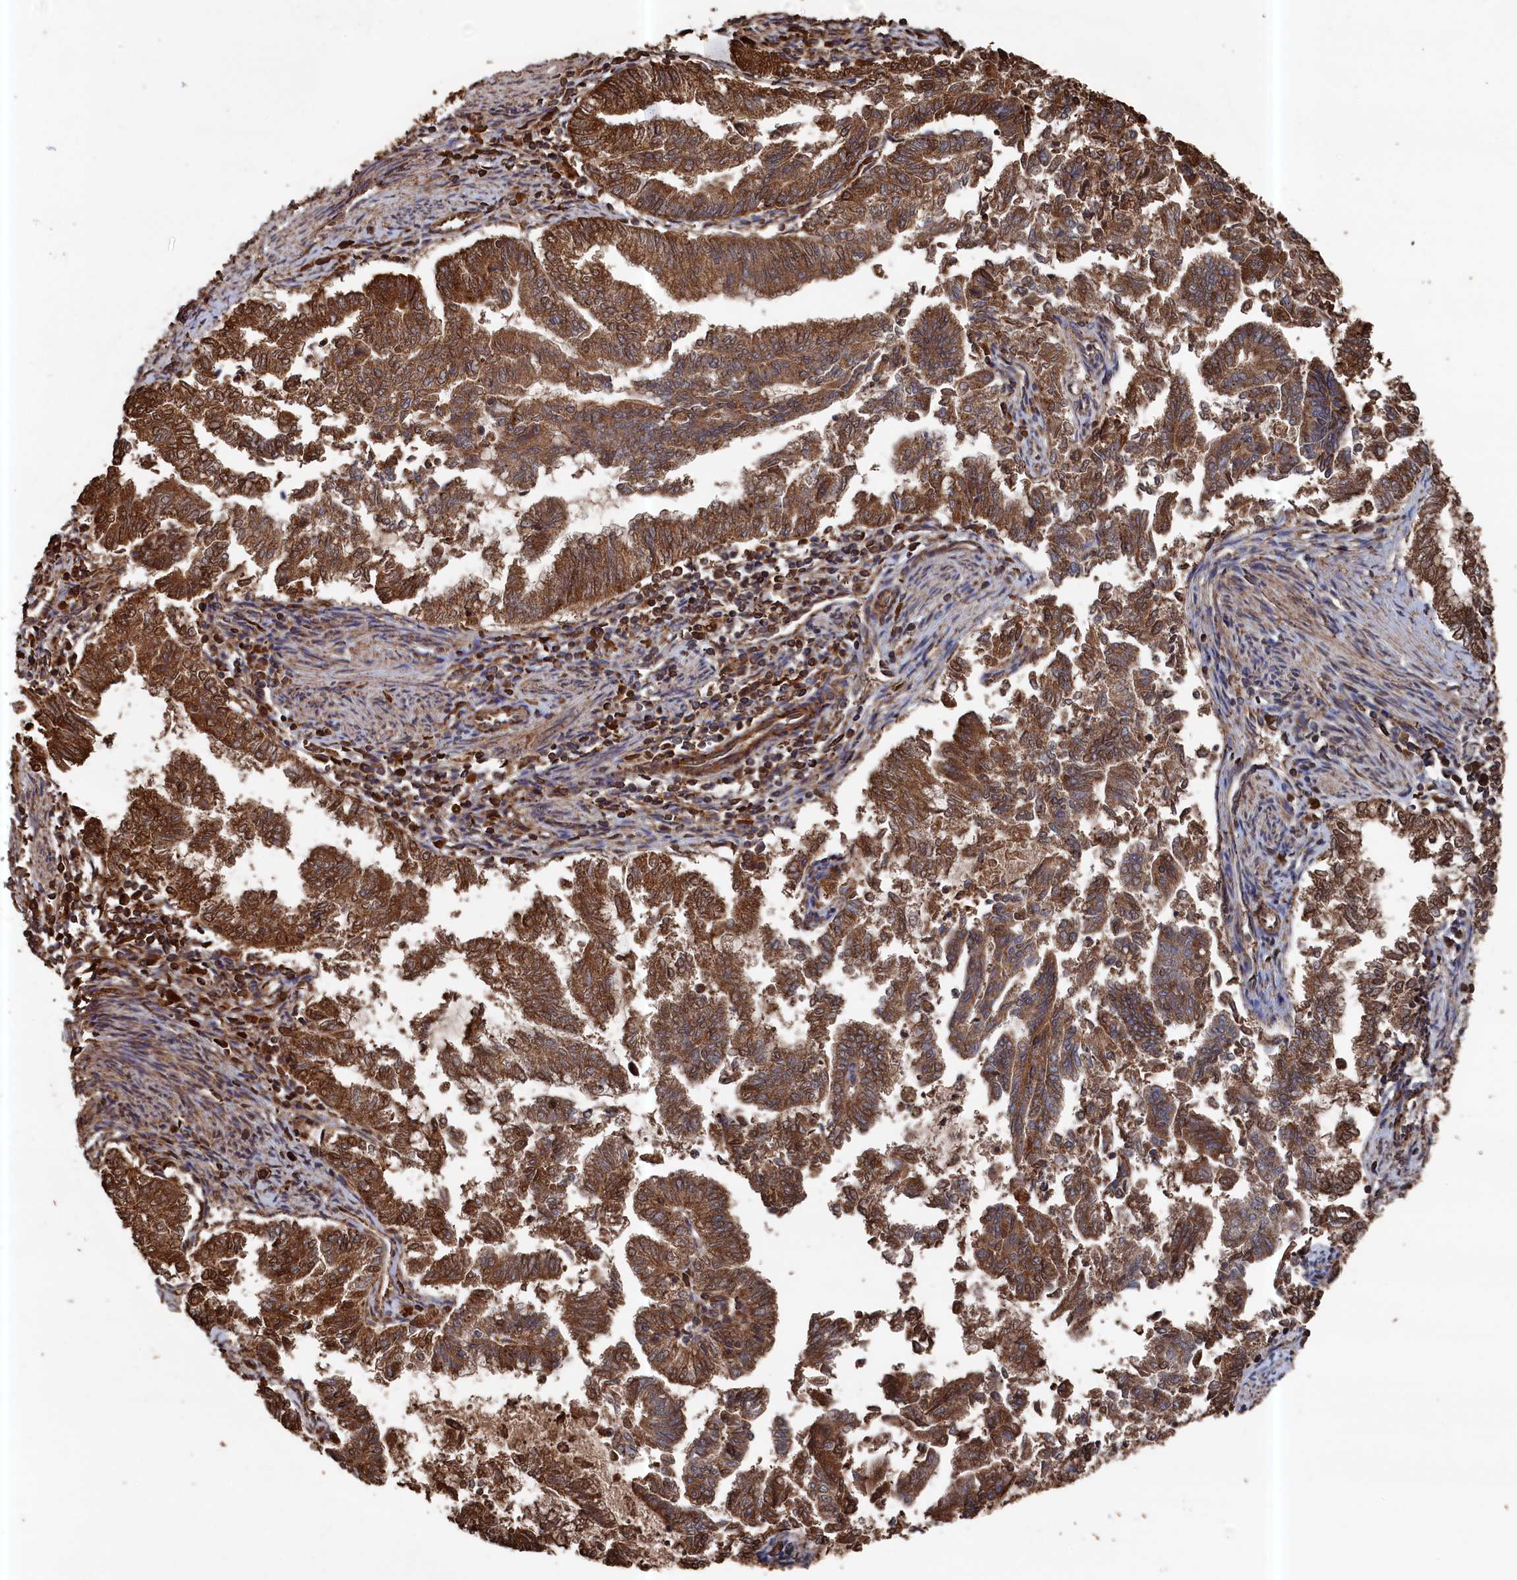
{"staining": {"intensity": "moderate", "quantity": ">75%", "location": "cytoplasmic/membranous"}, "tissue": "endometrial cancer", "cell_type": "Tumor cells", "image_type": "cancer", "snomed": [{"axis": "morphology", "description": "Adenocarcinoma, NOS"}, {"axis": "topography", "description": "Endometrium"}], "caption": "Immunohistochemical staining of human endometrial adenocarcinoma reveals medium levels of moderate cytoplasmic/membranous protein positivity in approximately >75% of tumor cells.", "gene": "SNX33", "patient": {"sex": "female", "age": 79}}